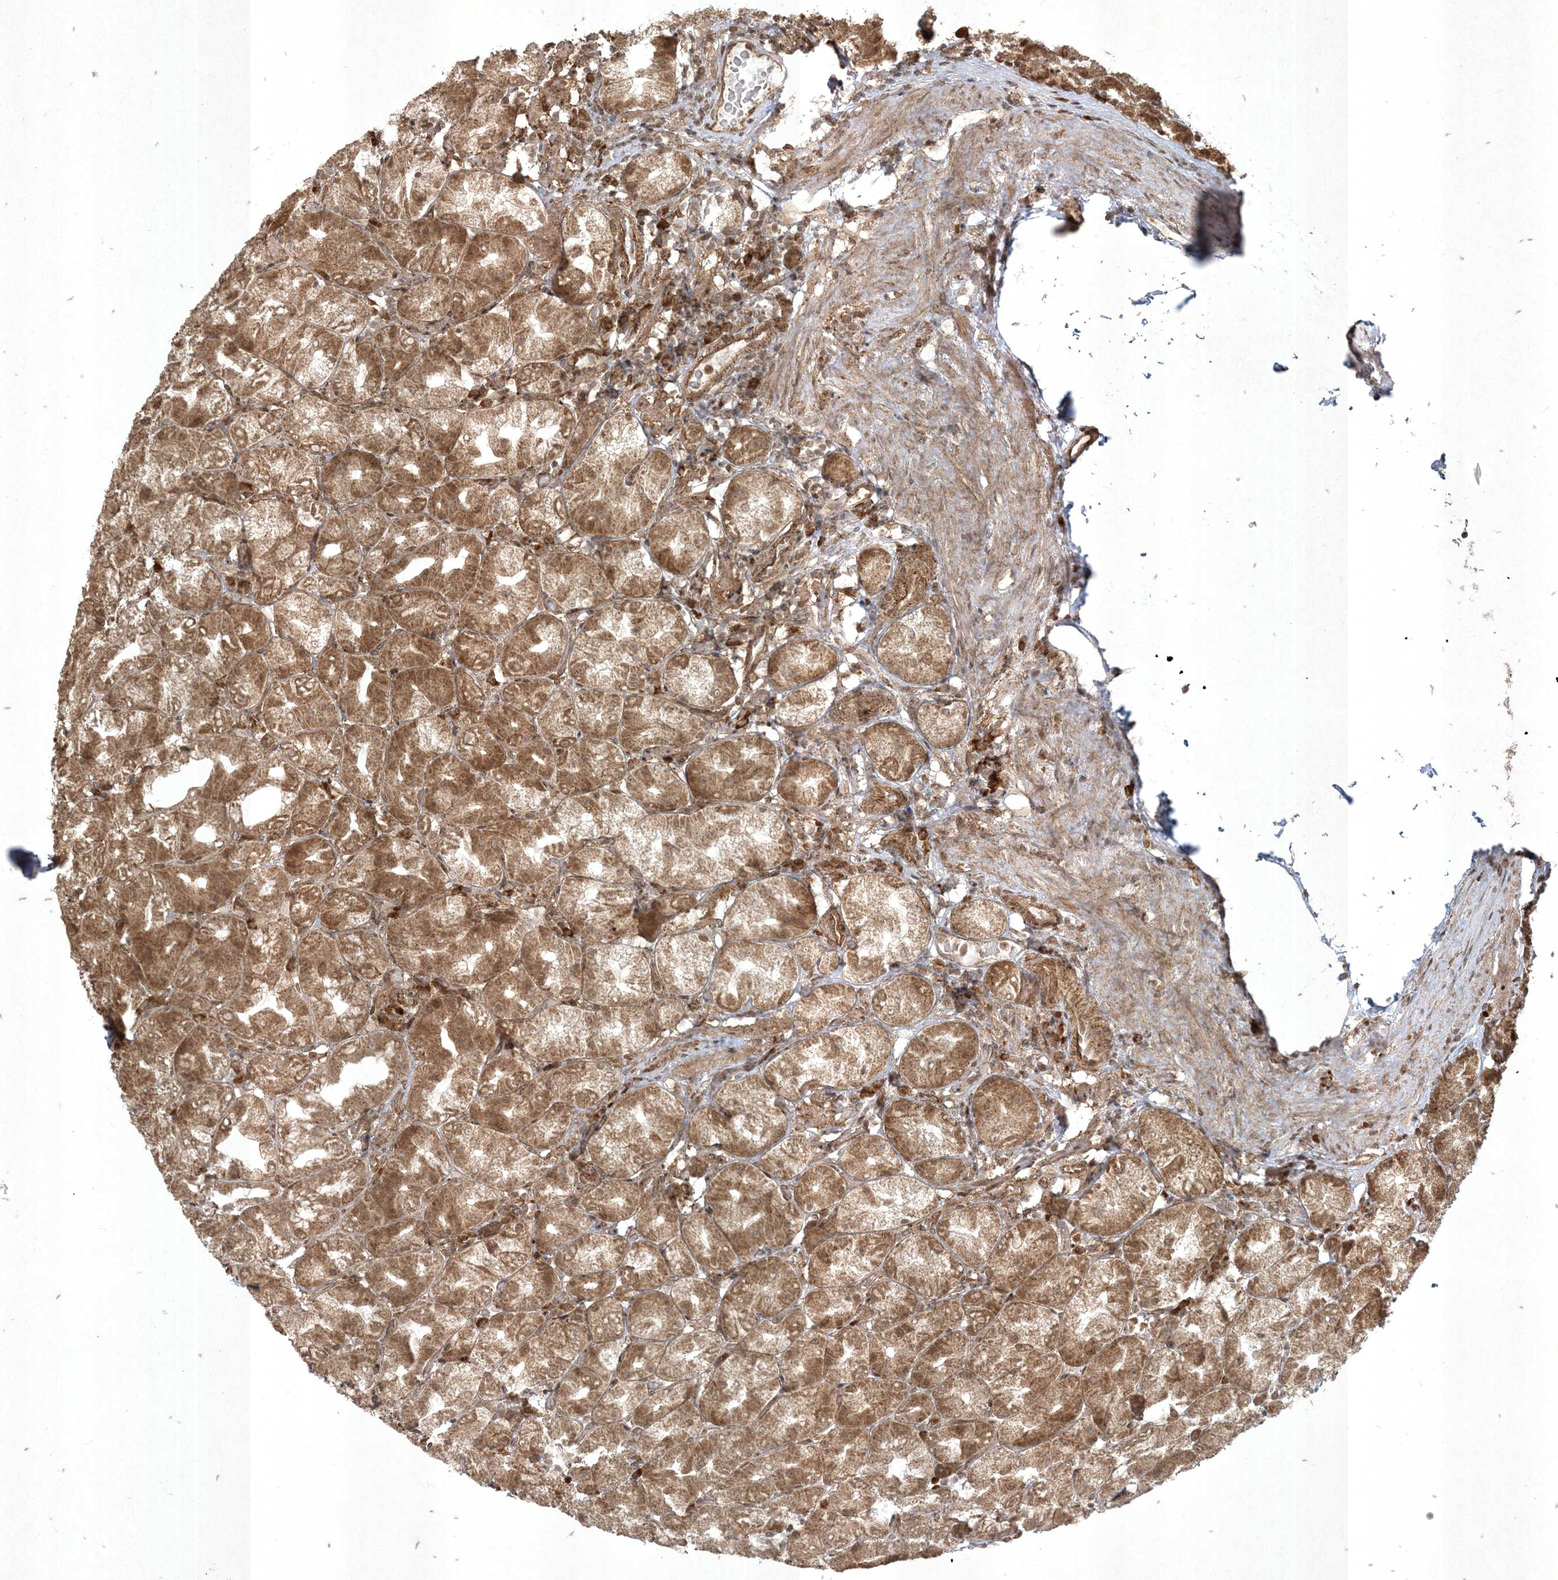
{"staining": {"intensity": "moderate", "quantity": ">75%", "location": "cytoplasmic/membranous"}, "tissue": "stomach", "cell_type": "Glandular cells", "image_type": "normal", "snomed": [{"axis": "morphology", "description": "Normal tissue, NOS"}, {"axis": "topography", "description": "Stomach, upper"}], "caption": "Immunohistochemistry of normal human stomach demonstrates medium levels of moderate cytoplasmic/membranous expression in approximately >75% of glandular cells. Immunohistochemistry stains the protein in brown and the nuclei are stained blue.", "gene": "RRAS", "patient": {"sex": "male", "age": 68}}